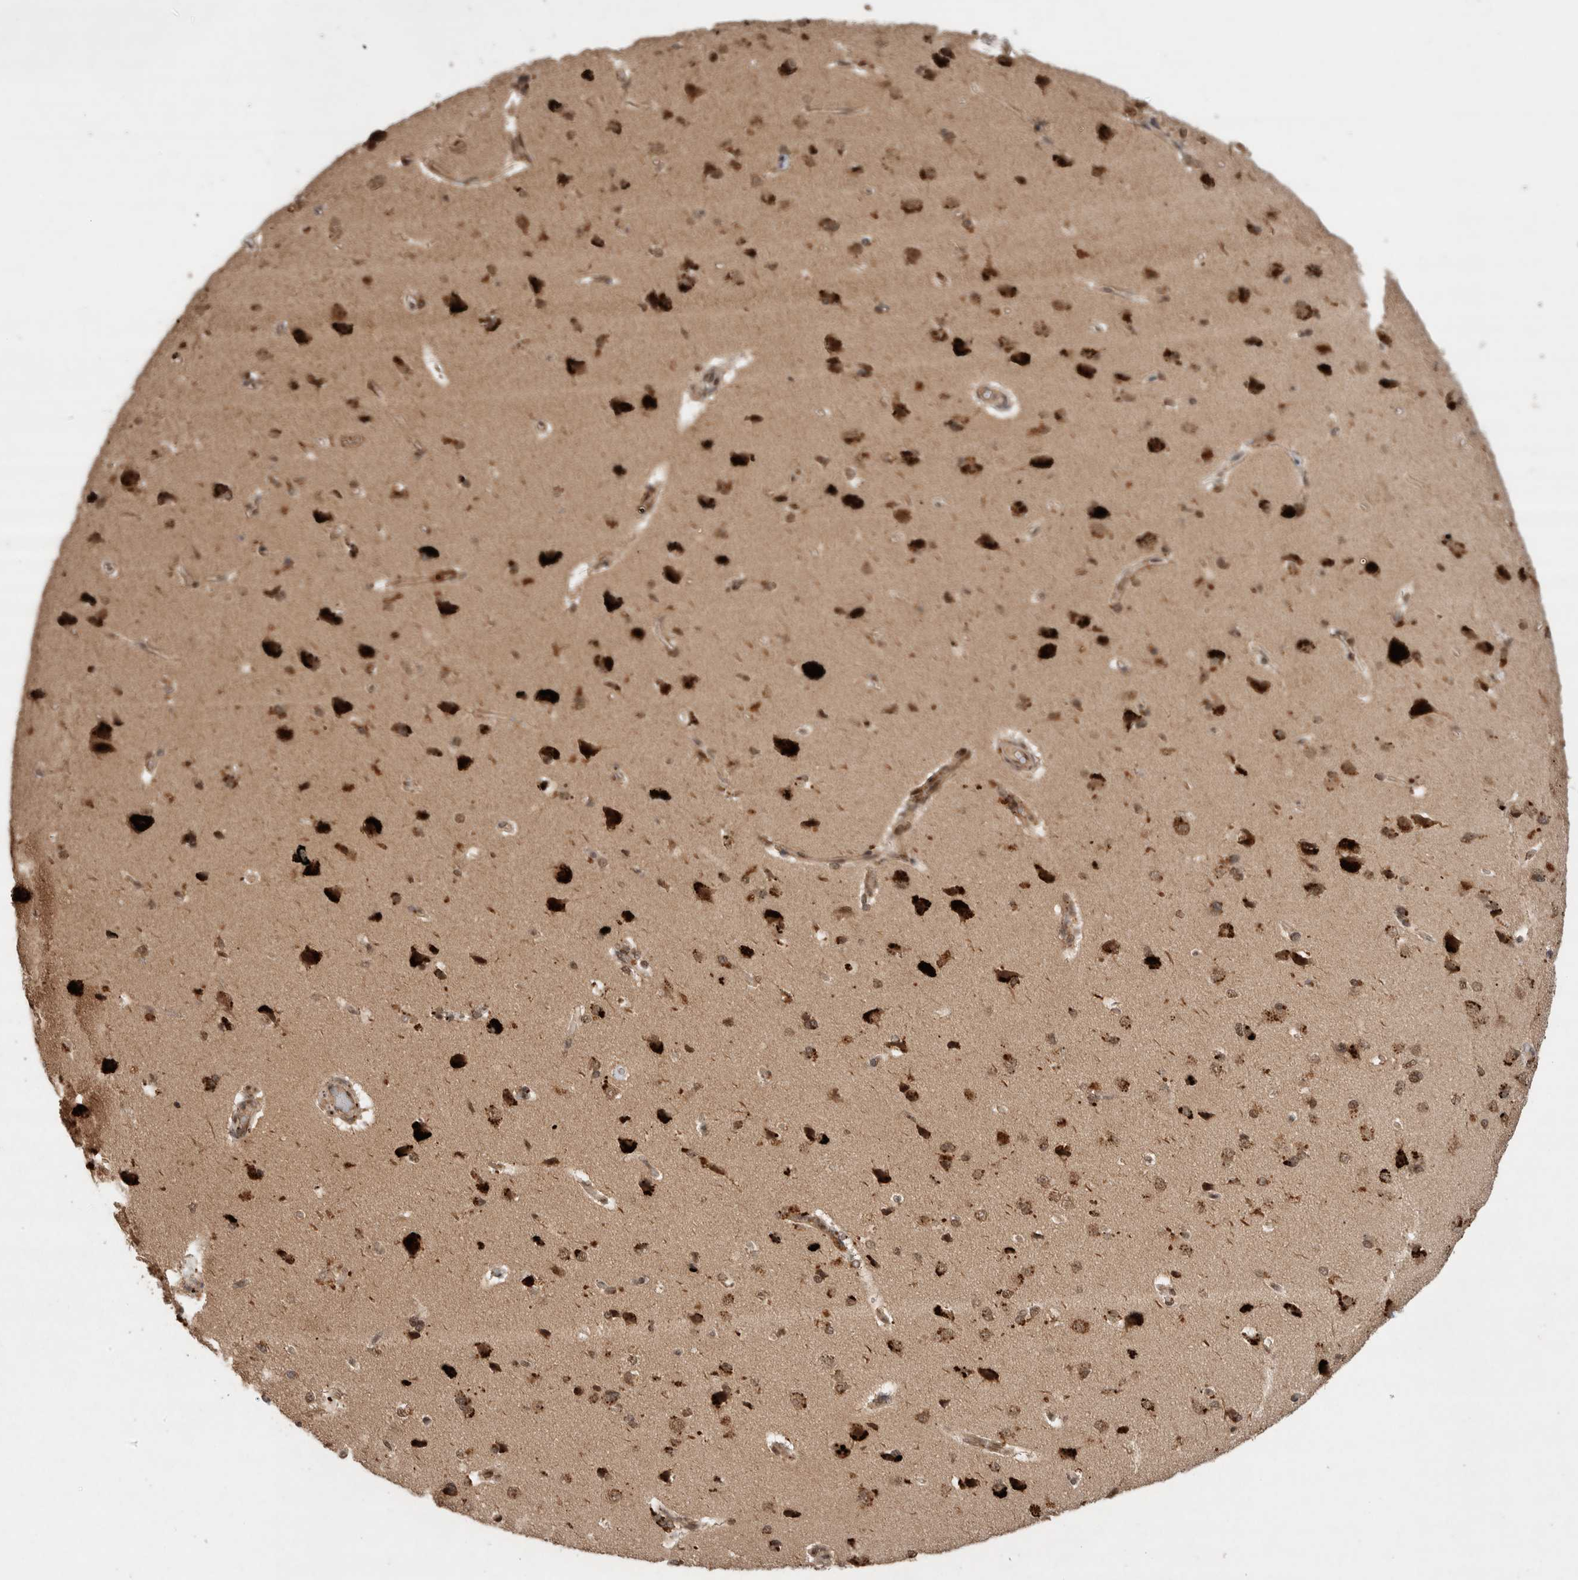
{"staining": {"intensity": "moderate", "quantity": ">75%", "location": "cytoplasmic/membranous,nuclear"}, "tissue": "cerebral cortex", "cell_type": "Endothelial cells", "image_type": "normal", "snomed": [{"axis": "morphology", "description": "Normal tissue, NOS"}, {"axis": "topography", "description": "Cerebral cortex"}], "caption": "The immunohistochemical stain labels moderate cytoplasmic/membranous,nuclear expression in endothelial cells of normal cerebral cortex. (Stains: DAB (3,3'-diaminobenzidine) in brown, nuclei in blue, Microscopy: brightfield microscopy at high magnification).", "gene": "MPHOSPH6", "patient": {"sex": "male", "age": 62}}